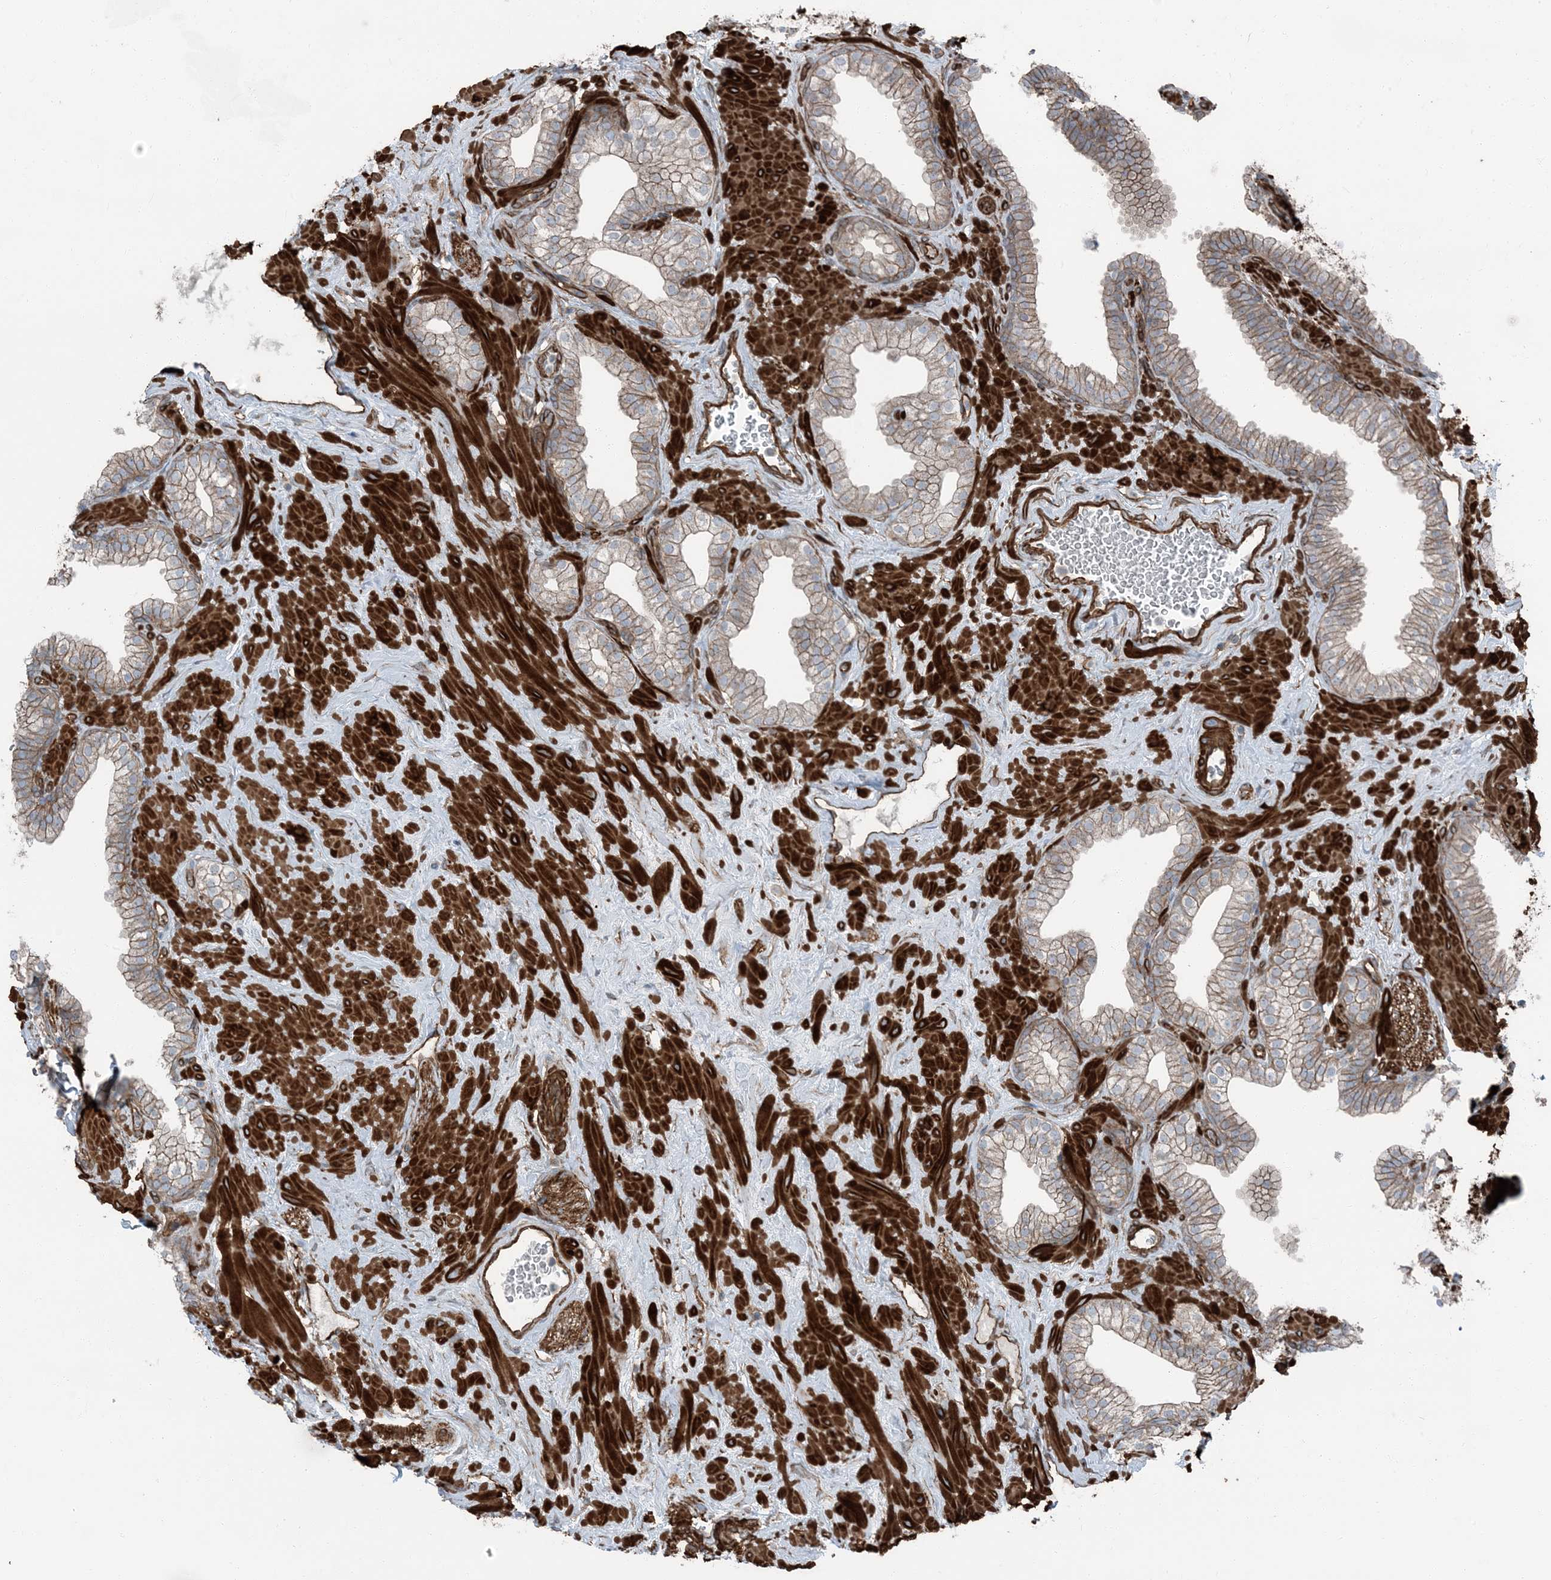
{"staining": {"intensity": "moderate", "quantity": ">75%", "location": "cytoplasmic/membranous"}, "tissue": "prostate", "cell_type": "Glandular cells", "image_type": "normal", "snomed": [{"axis": "morphology", "description": "Normal tissue, NOS"}, {"axis": "morphology", "description": "Urothelial carcinoma, Low grade"}, {"axis": "topography", "description": "Urinary bladder"}, {"axis": "topography", "description": "Prostate"}], "caption": "Immunohistochemistry (IHC) staining of normal prostate, which displays medium levels of moderate cytoplasmic/membranous positivity in approximately >75% of glandular cells indicating moderate cytoplasmic/membranous protein staining. The staining was performed using DAB (brown) for protein detection and nuclei were counterstained in hematoxylin (blue).", "gene": "ZFP90", "patient": {"sex": "male", "age": 60}}